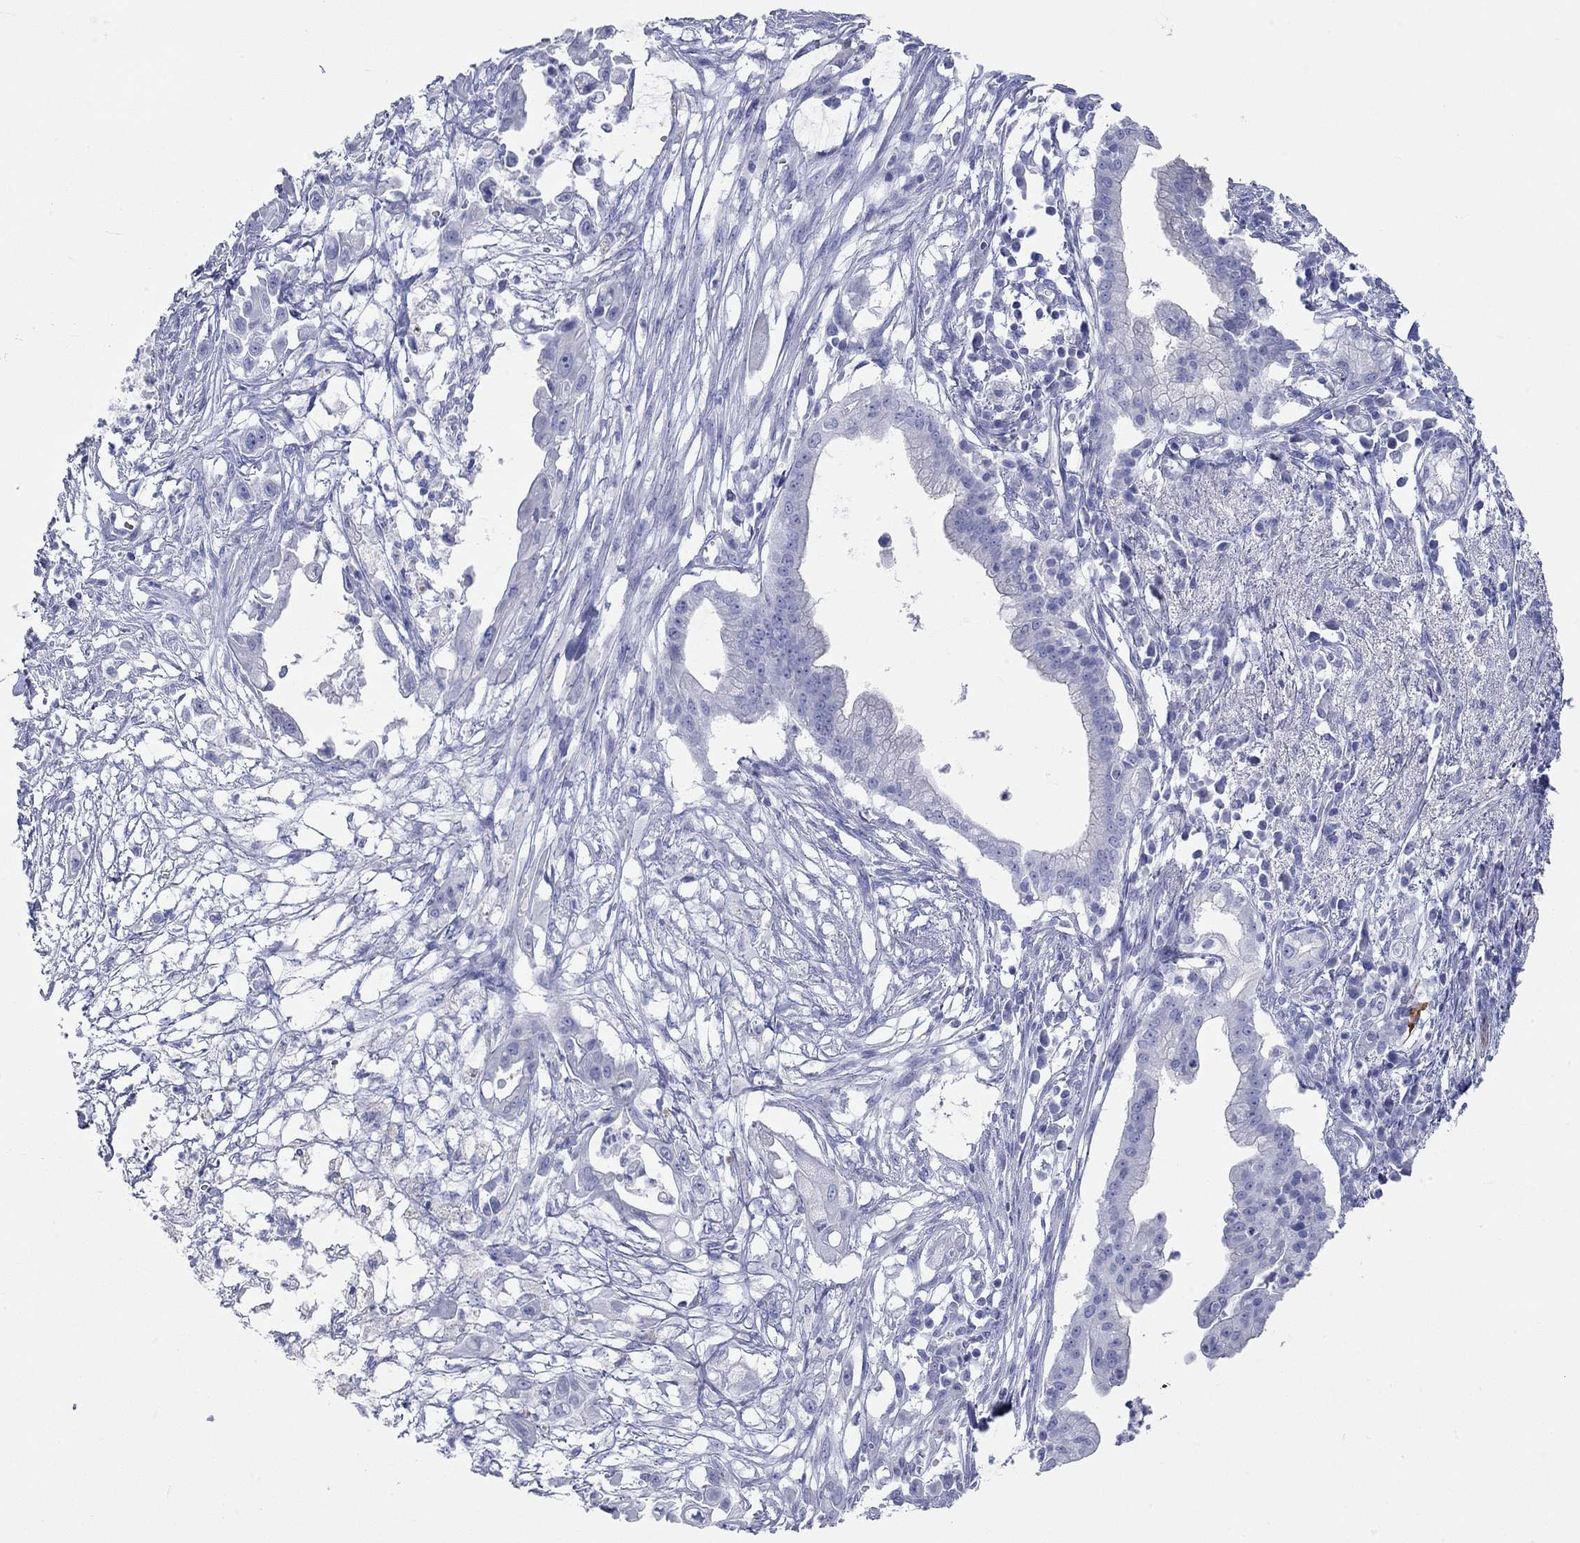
{"staining": {"intensity": "negative", "quantity": "none", "location": "none"}, "tissue": "pancreatic cancer", "cell_type": "Tumor cells", "image_type": "cancer", "snomed": [{"axis": "morphology", "description": "Normal tissue, NOS"}, {"axis": "morphology", "description": "Adenocarcinoma, NOS"}, {"axis": "topography", "description": "Pancreas"}], "caption": "Immunohistochemistry of pancreatic cancer (adenocarcinoma) reveals no expression in tumor cells.", "gene": "SPATA9", "patient": {"sex": "female", "age": 58}}